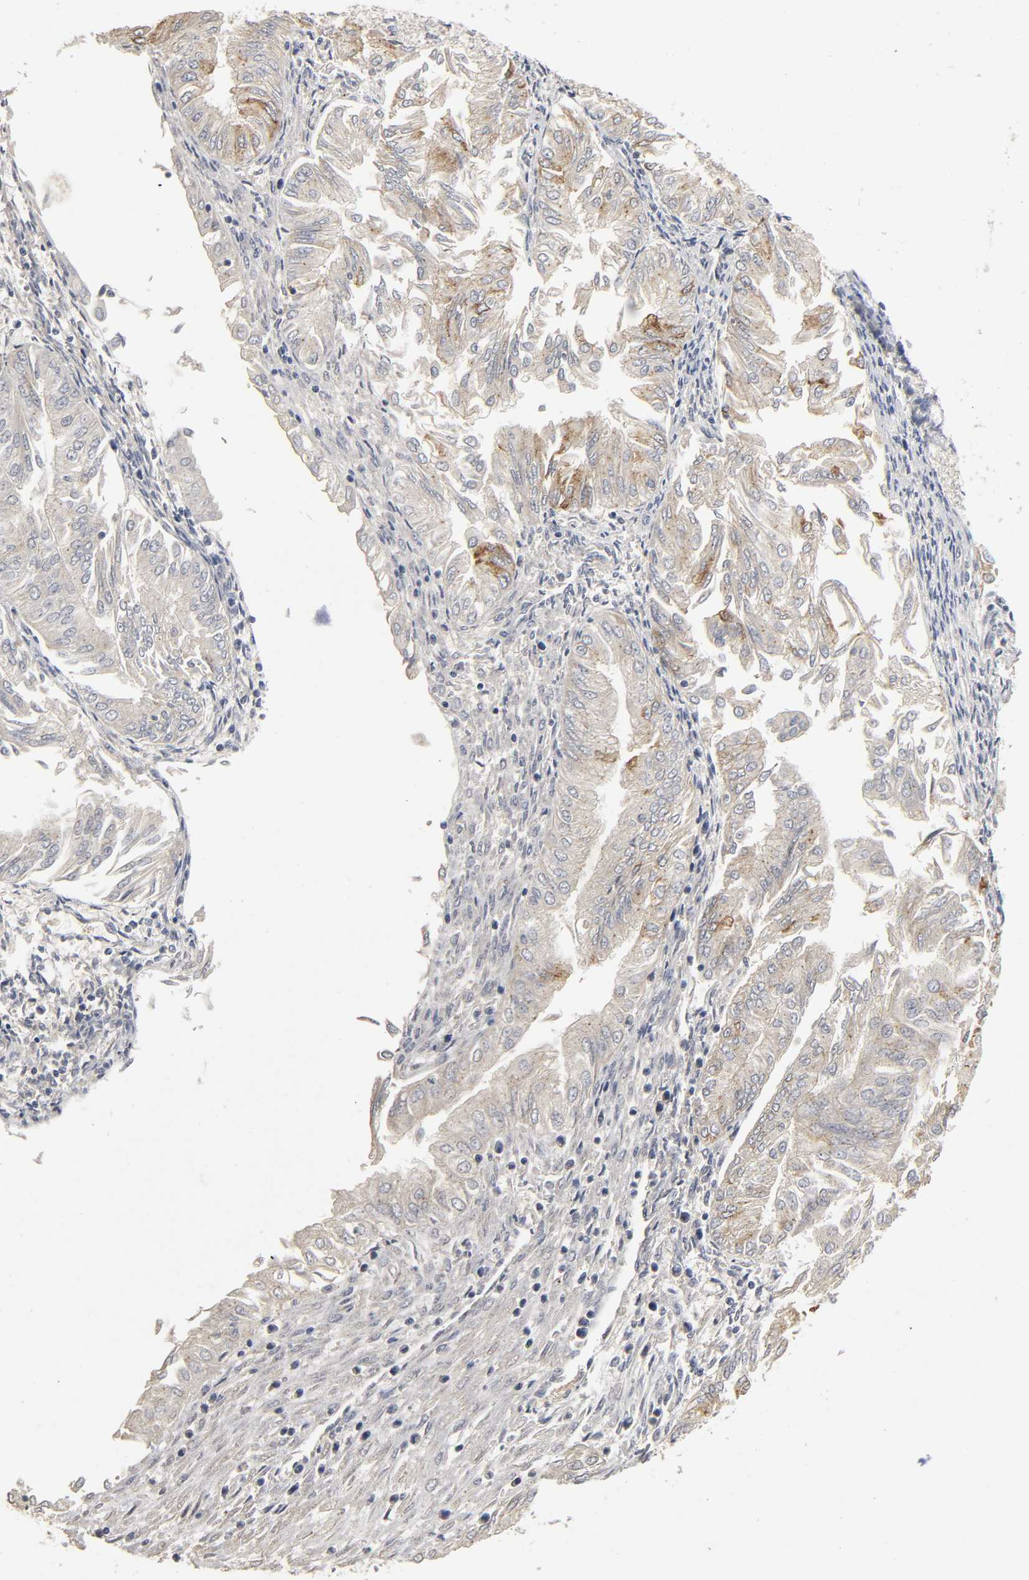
{"staining": {"intensity": "strong", "quantity": "25%-75%", "location": "cytoplasmic/membranous"}, "tissue": "endometrial cancer", "cell_type": "Tumor cells", "image_type": "cancer", "snomed": [{"axis": "morphology", "description": "Adenocarcinoma, NOS"}, {"axis": "topography", "description": "Endometrium"}], "caption": "A high-resolution photomicrograph shows immunohistochemistry (IHC) staining of endometrial adenocarcinoma, which shows strong cytoplasmic/membranous positivity in about 25%-75% of tumor cells. (DAB (3,3'-diaminobenzidine) = brown stain, brightfield microscopy at high magnification).", "gene": "SLC10A2", "patient": {"sex": "female", "age": 53}}